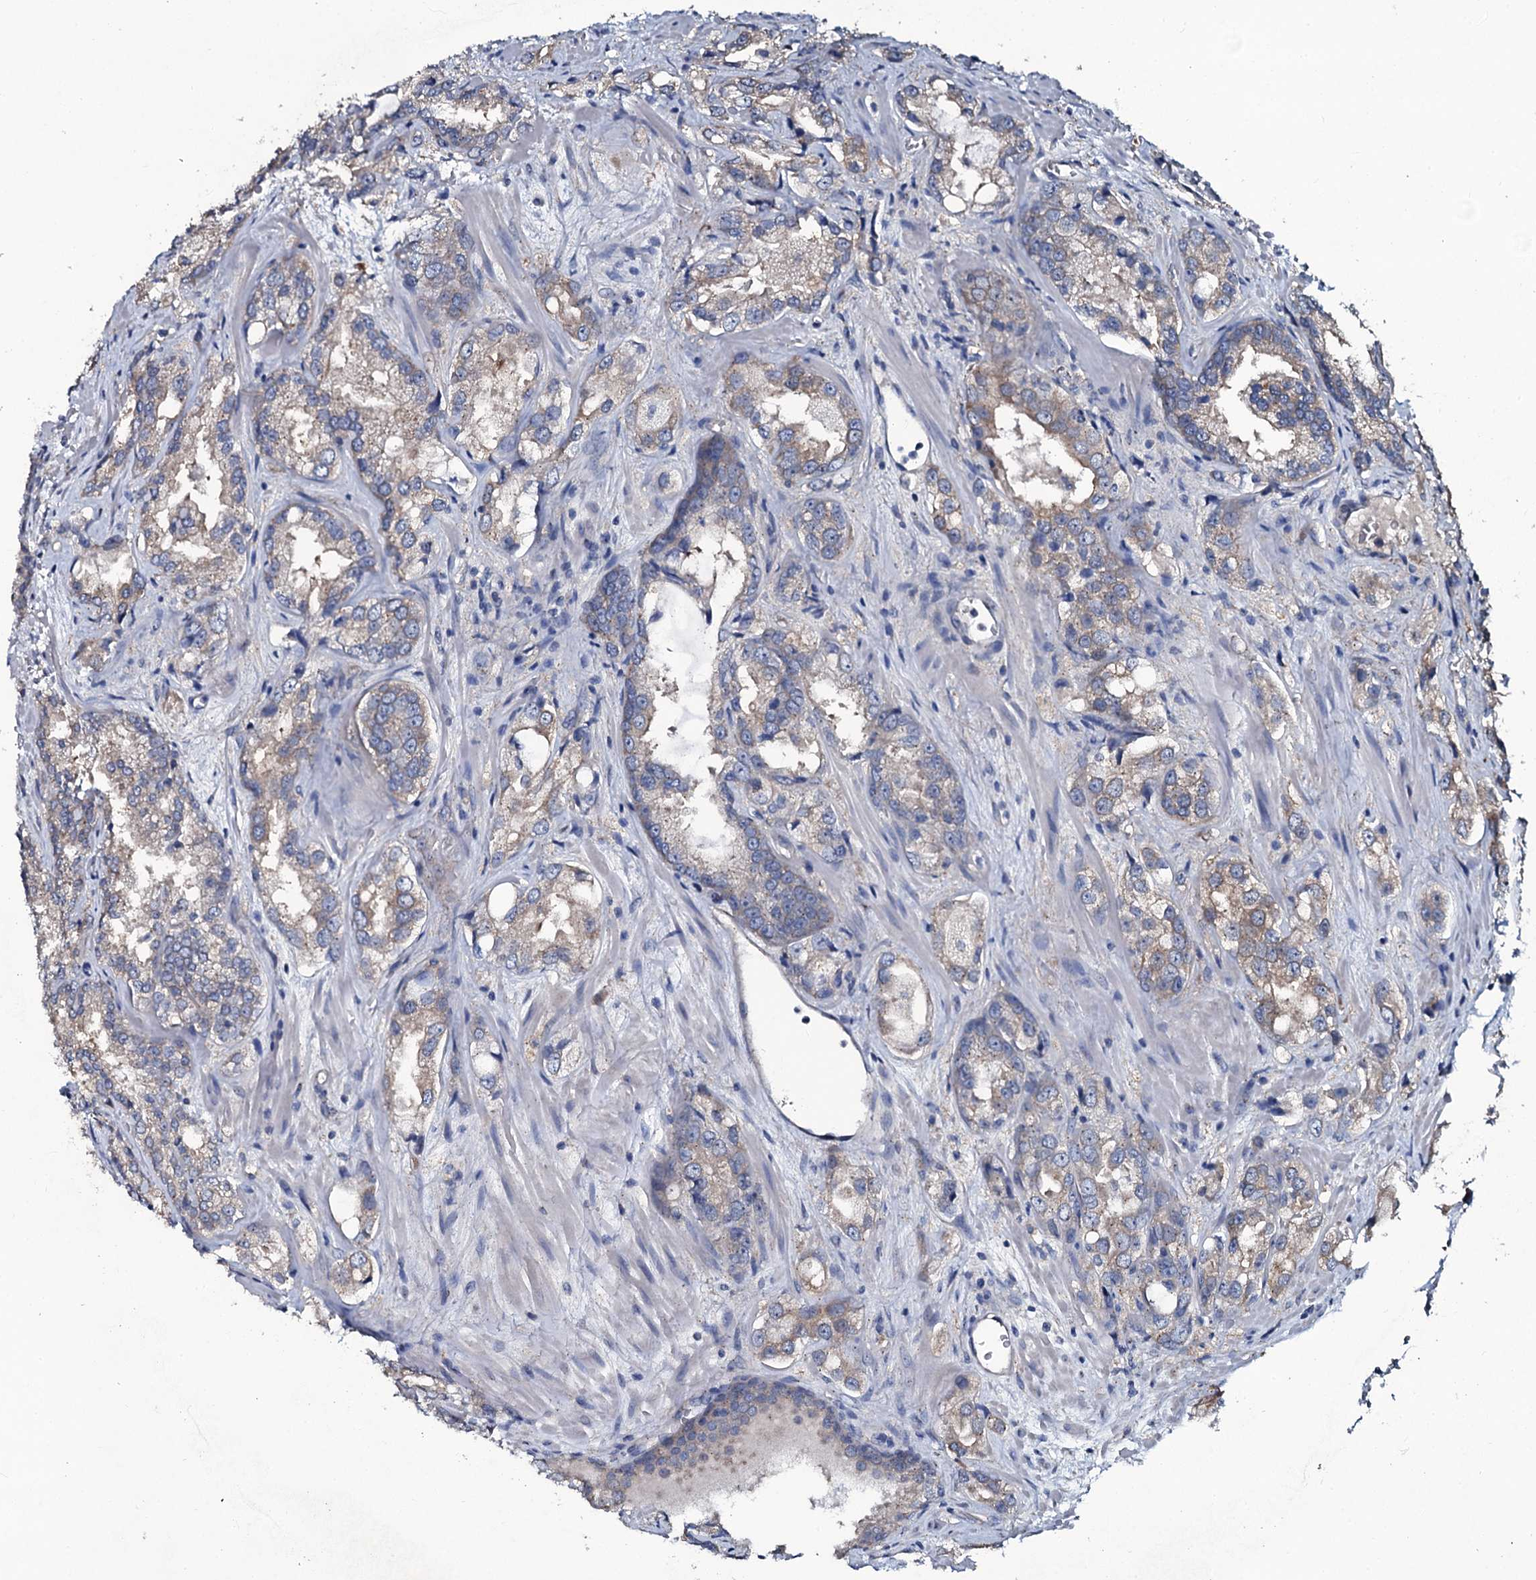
{"staining": {"intensity": "weak", "quantity": "25%-75%", "location": "cytoplasmic/membranous"}, "tissue": "prostate cancer", "cell_type": "Tumor cells", "image_type": "cancer", "snomed": [{"axis": "morphology", "description": "Adenocarcinoma, Low grade"}, {"axis": "topography", "description": "Prostate"}], "caption": "High-power microscopy captured an immunohistochemistry micrograph of prostate cancer, revealing weak cytoplasmic/membranous staining in approximately 25%-75% of tumor cells.", "gene": "USPL1", "patient": {"sex": "male", "age": 47}}